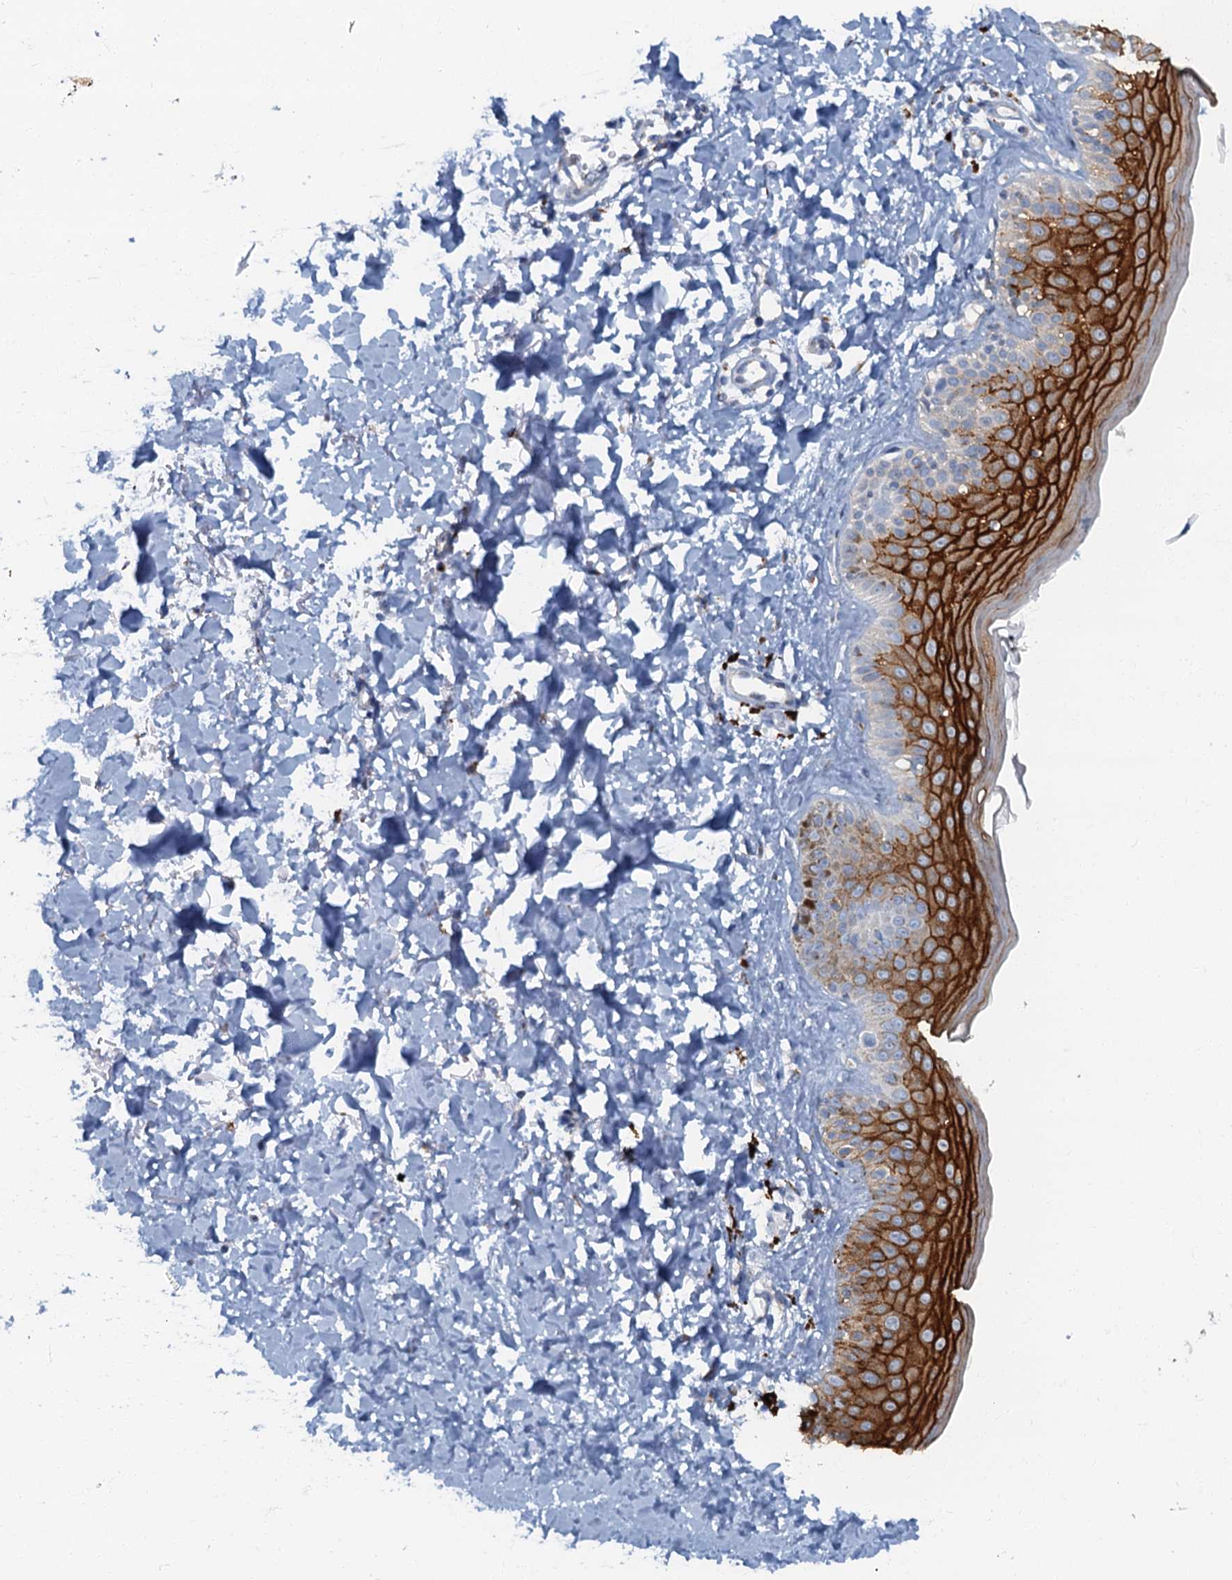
{"staining": {"intensity": "negative", "quantity": "none", "location": "none"}, "tissue": "skin", "cell_type": "Fibroblasts", "image_type": "normal", "snomed": [{"axis": "morphology", "description": "Normal tissue, NOS"}, {"axis": "topography", "description": "Skin"}], "caption": "An IHC micrograph of unremarkable skin is shown. There is no staining in fibroblasts of skin. (DAB immunohistochemistry (IHC), high magnification).", "gene": "LYPD3", "patient": {"sex": "male", "age": 52}}